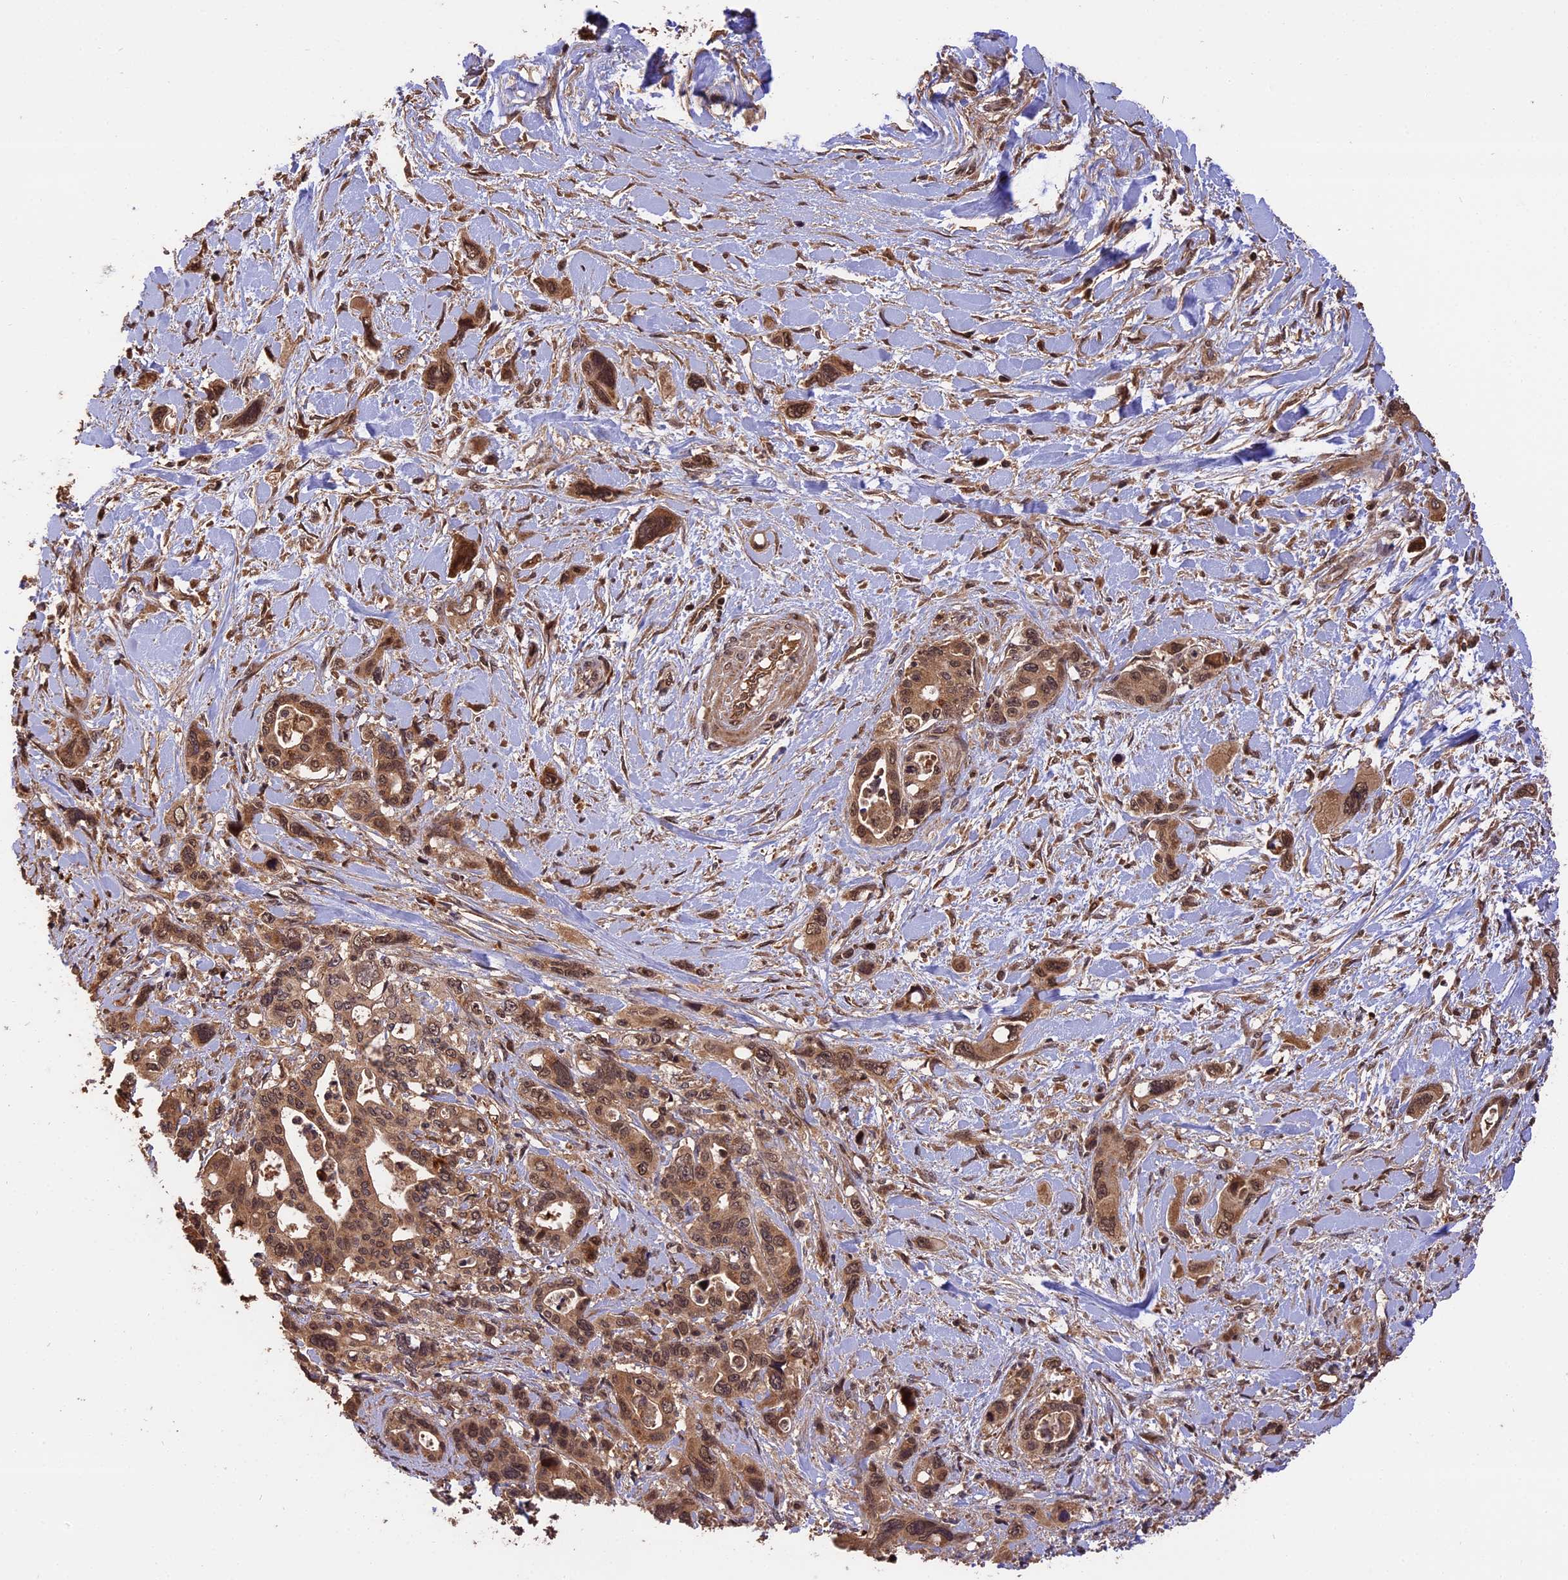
{"staining": {"intensity": "moderate", "quantity": ">75%", "location": "cytoplasmic/membranous,nuclear"}, "tissue": "pancreatic cancer", "cell_type": "Tumor cells", "image_type": "cancer", "snomed": [{"axis": "morphology", "description": "Adenocarcinoma, NOS"}, {"axis": "topography", "description": "Pancreas"}], "caption": "Protein positivity by IHC reveals moderate cytoplasmic/membranous and nuclear expression in approximately >75% of tumor cells in adenocarcinoma (pancreatic).", "gene": "ESCO1", "patient": {"sex": "male", "age": 46}}